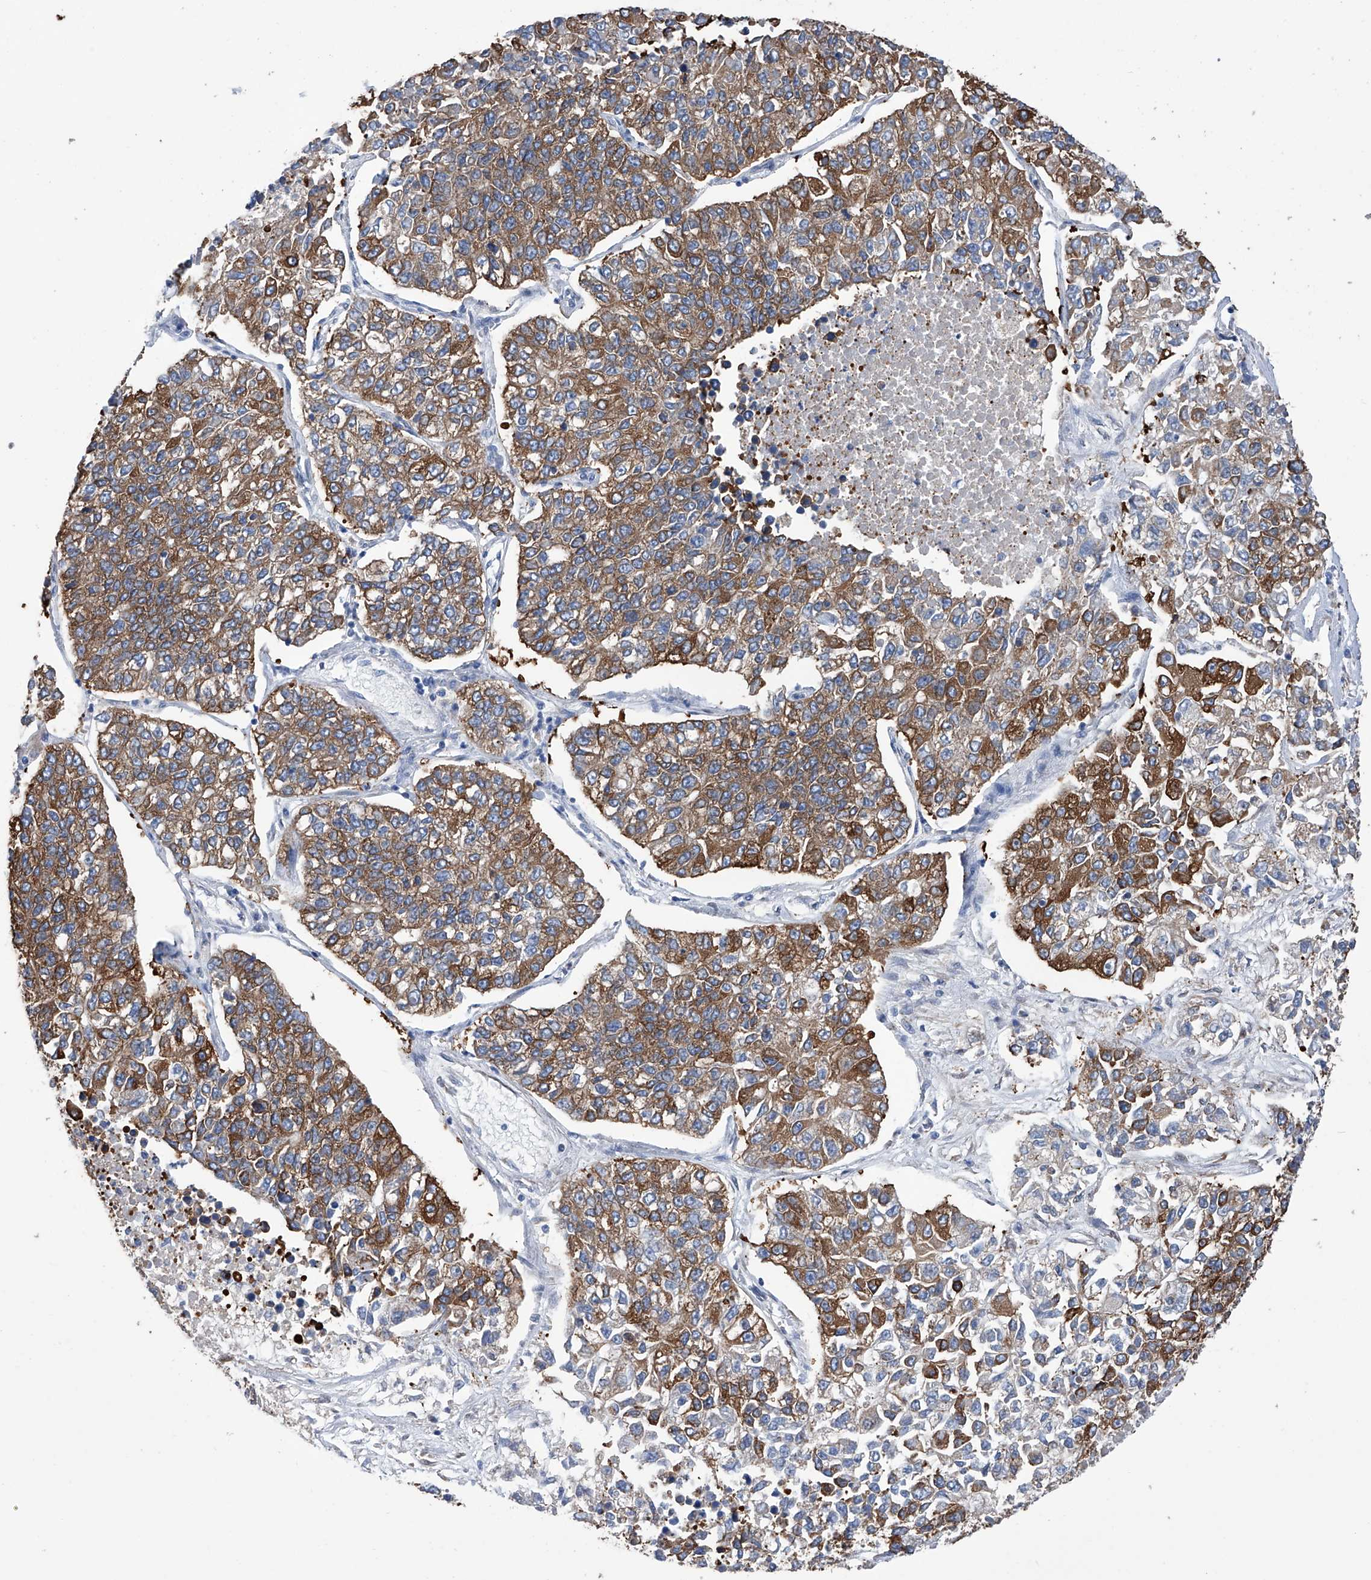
{"staining": {"intensity": "moderate", "quantity": ">75%", "location": "cytoplasmic/membranous"}, "tissue": "lung cancer", "cell_type": "Tumor cells", "image_type": "cancer", "snomed": [{"axis": "morphology", "description": "Adenocarcinoma, NOS"}, {"axis": "topography", "description": "Lung"}], "caption": "A medium amount of moderate cytoplasmic/membranous positivity is identified in approximately >75% of tumor cells in lung adenocarcinoma tissue.", "gene": "SMS", "patient": {"sex": "male", "age": 49}}